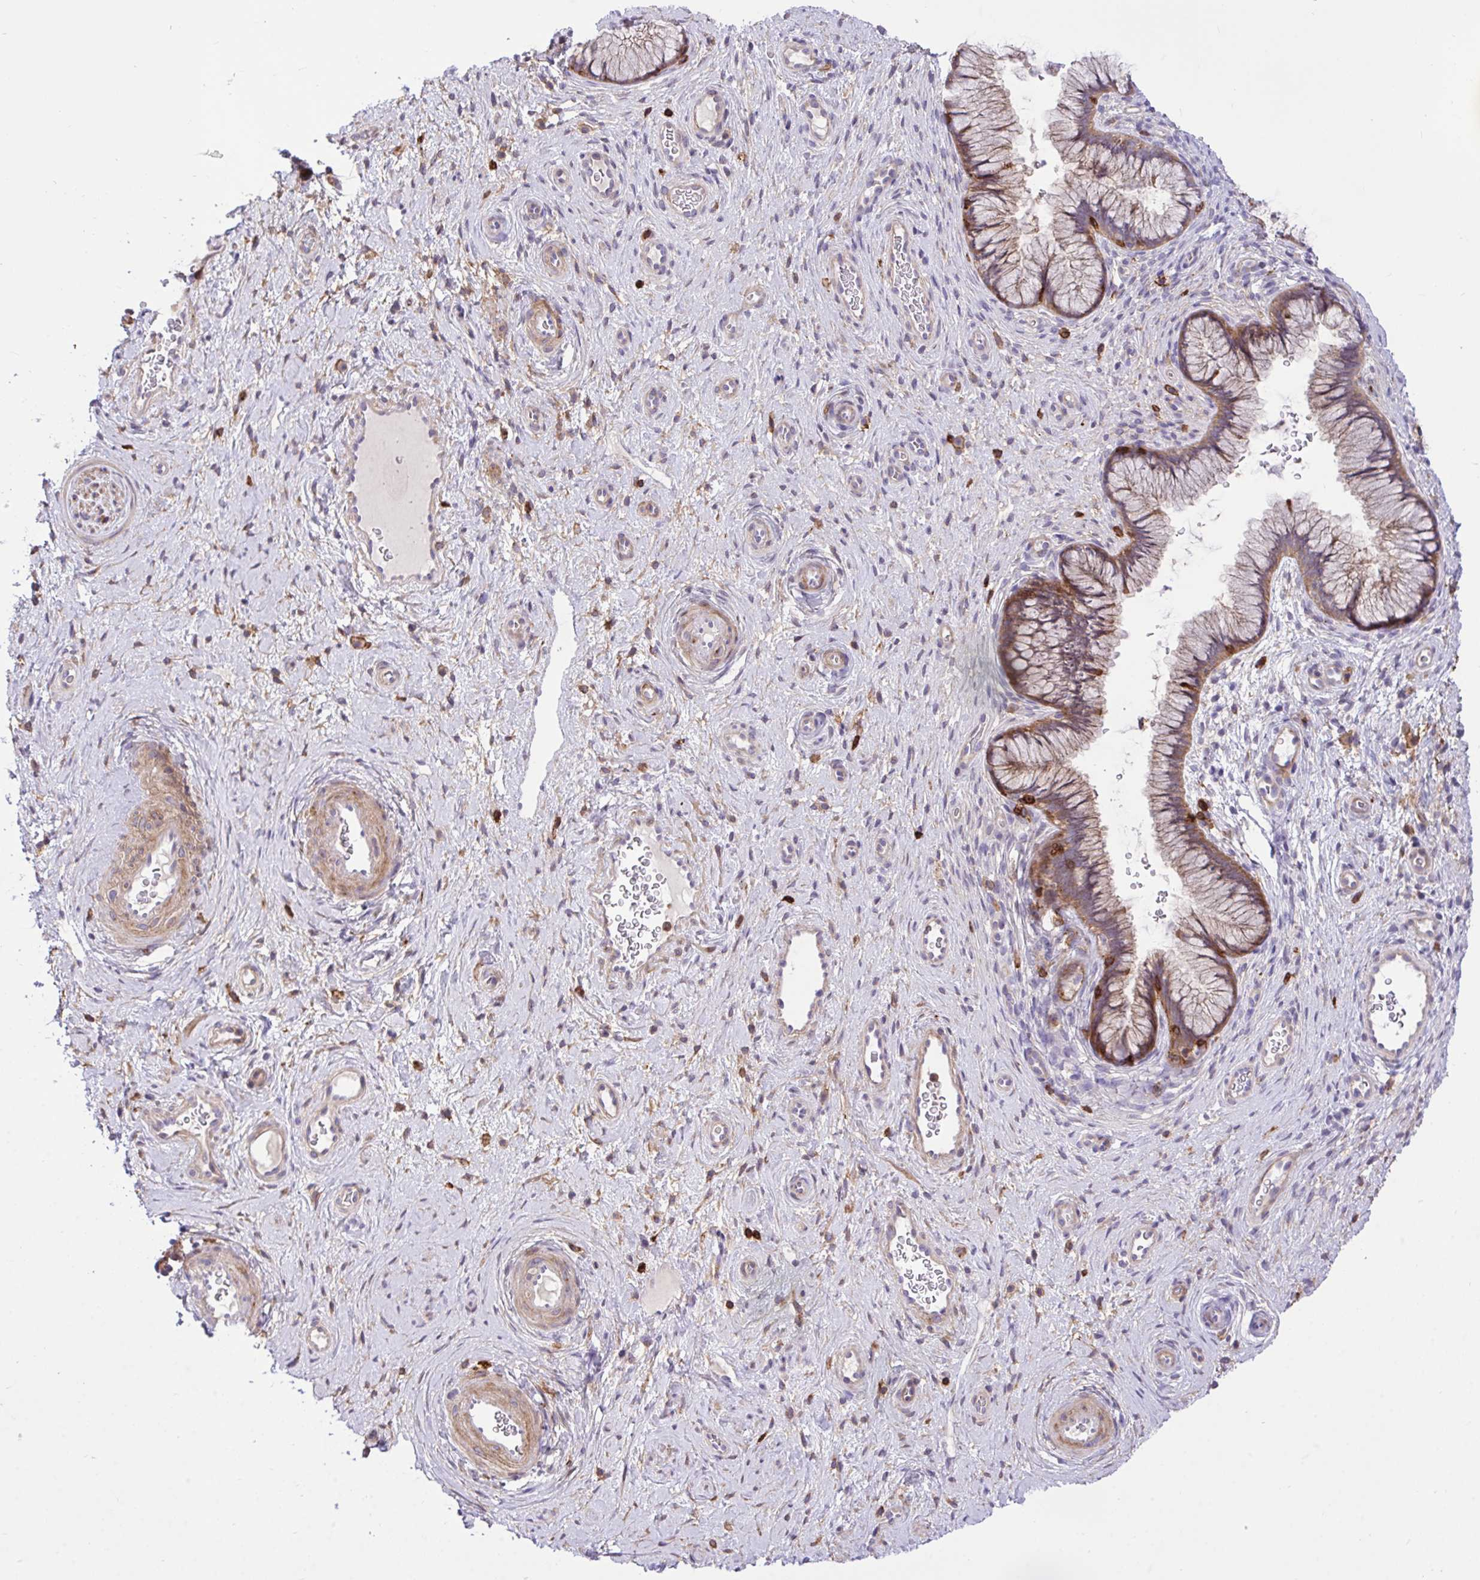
{"staining": {"intensity": "moderate", "quantity": ">75%", "location": "cytoplasmic/membranous"}, "tissue": "cervix", "cell_type": "Glandular cells", "image_type": "normal", "snomed": [{"axis": "morphology", "description": "Normal tissue, NOS"}, {"axis": "topography", "description": "Cervix"}], "caption": "Moderate cytoplasmic/membranous staining is present in approximately >75% of glandular cells in normal cervix.", "gene": "ERI1", "patient": {"sex": "female", "age": 34}}